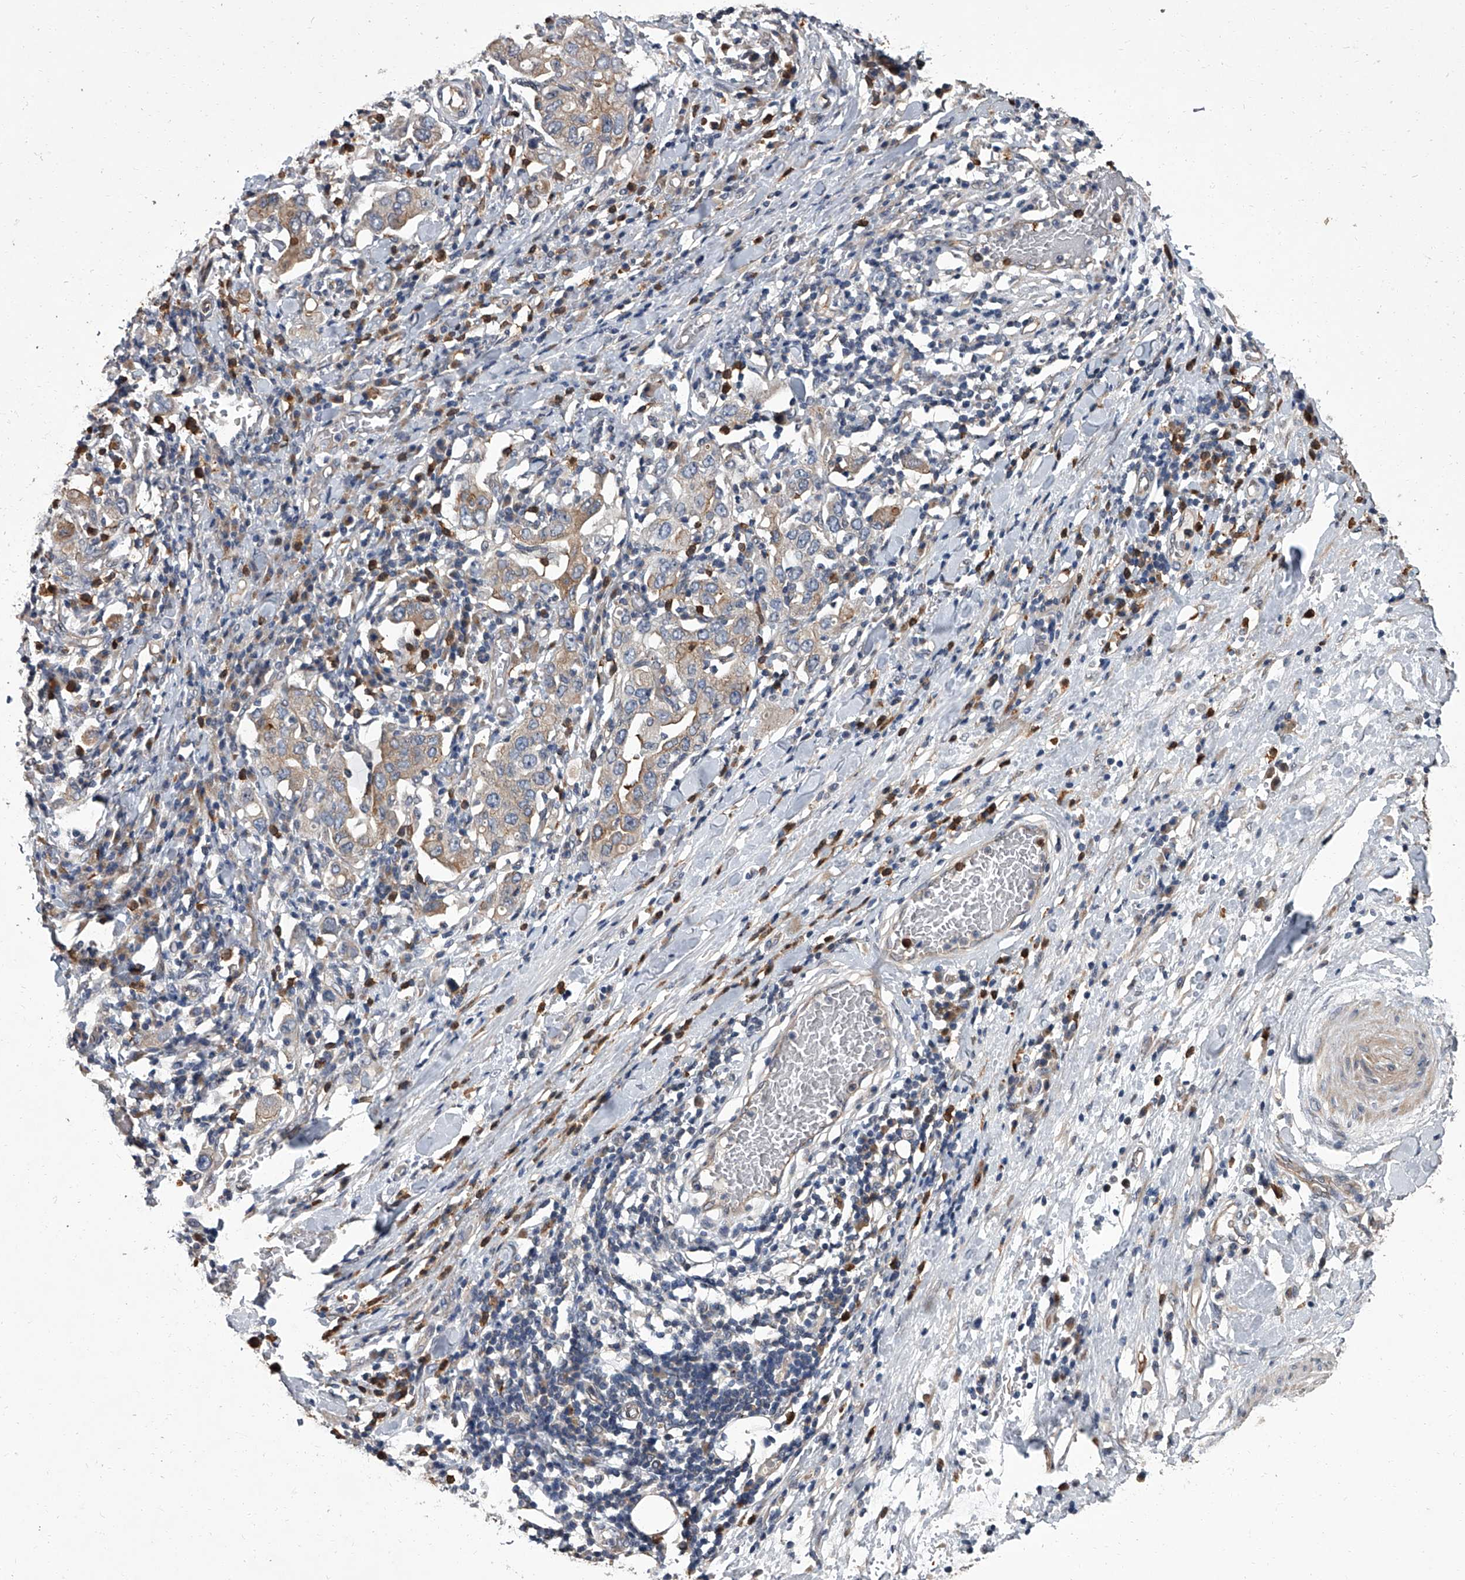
{"staining": {"intensity": "weak", "quantity": ">75%", "location": "cytoplasmic/membranous"}, "tissue": "stomach cancer", "cell_type": "Tumor cells", "image_type": "cancer", "snomed": [{"axis": "morphology", "description": "Adenocarcinoma, NOS"}, {"axis": "topography", "description": "Stomach, upper"}], "caption": "Immunohistochemistry (DAB) staining of adenocarcinoma (stomach) reveals weak cytoplasmic/membranous protein staining in about >75% of tumor cells.", "gene": "SIRT4", "patient": {"sex": "male", "age": 62}}